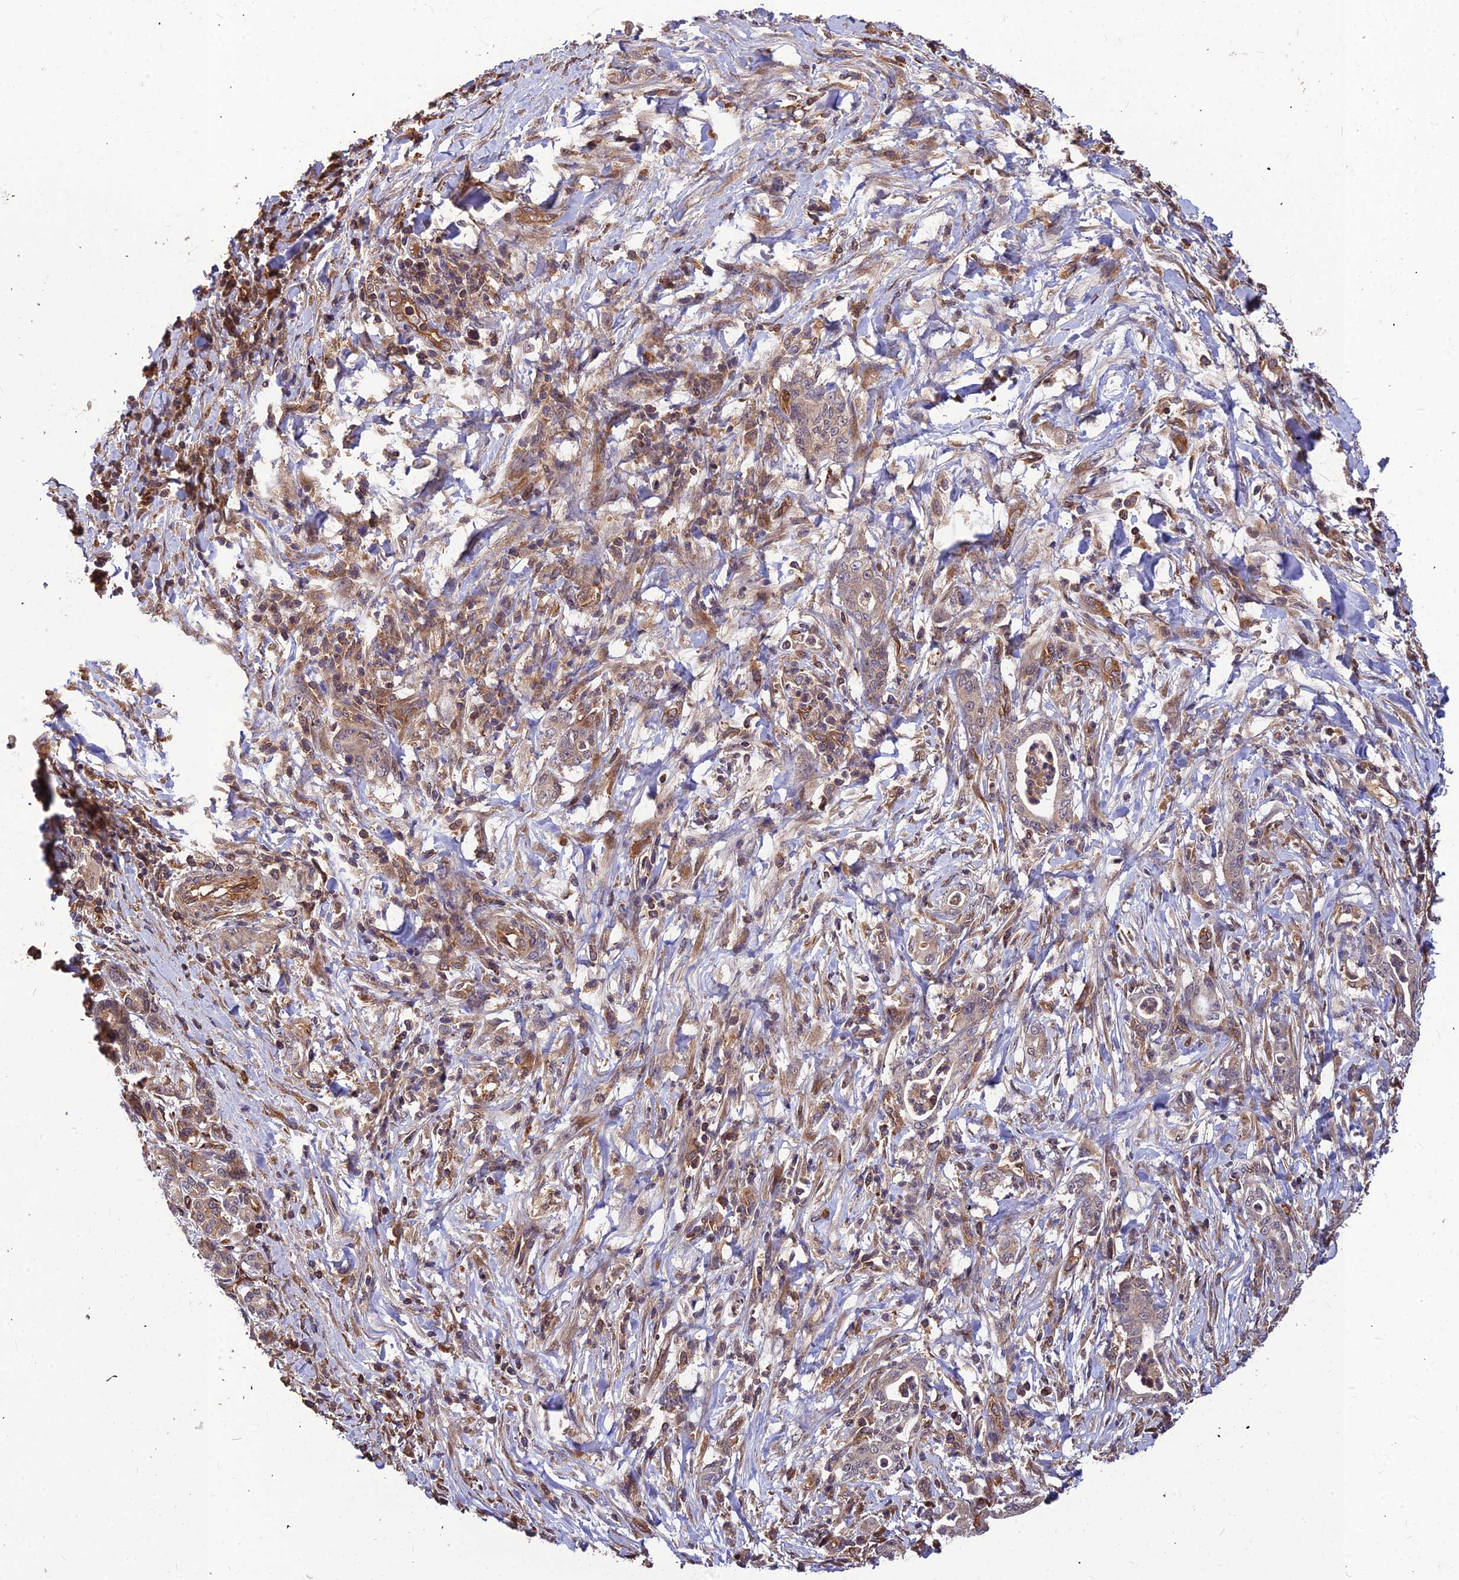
{"staining": {"intensity": "weak", "quantity": "<25%", "location": "cytoplasmic/membranous"}, "tissue": "pancreatic cancer", "cell_type": "Tumor cells", "image_type": "cancer", "snomed": [{"axis": "morphology", "description": "Normal tissue, NOS"}, {"axis": "morphology", "description": "Adenocarcinoma, NOS"}, {"axis": "topography", "description": "Pancreas"}], "caption": "This is a micrograph of immunohistochemistry staining of pancreatic cancer, which shows no expression in tumor cells. The staining was performed using DAB (3,3'-diaminobenzidine) to visualize the protein expression in brown, while the nuclei were stained in blue with hematoxylin (Magnification: 20x).", "gene": "ZNF467", "patient": {"sex": "female", "age": 55}}